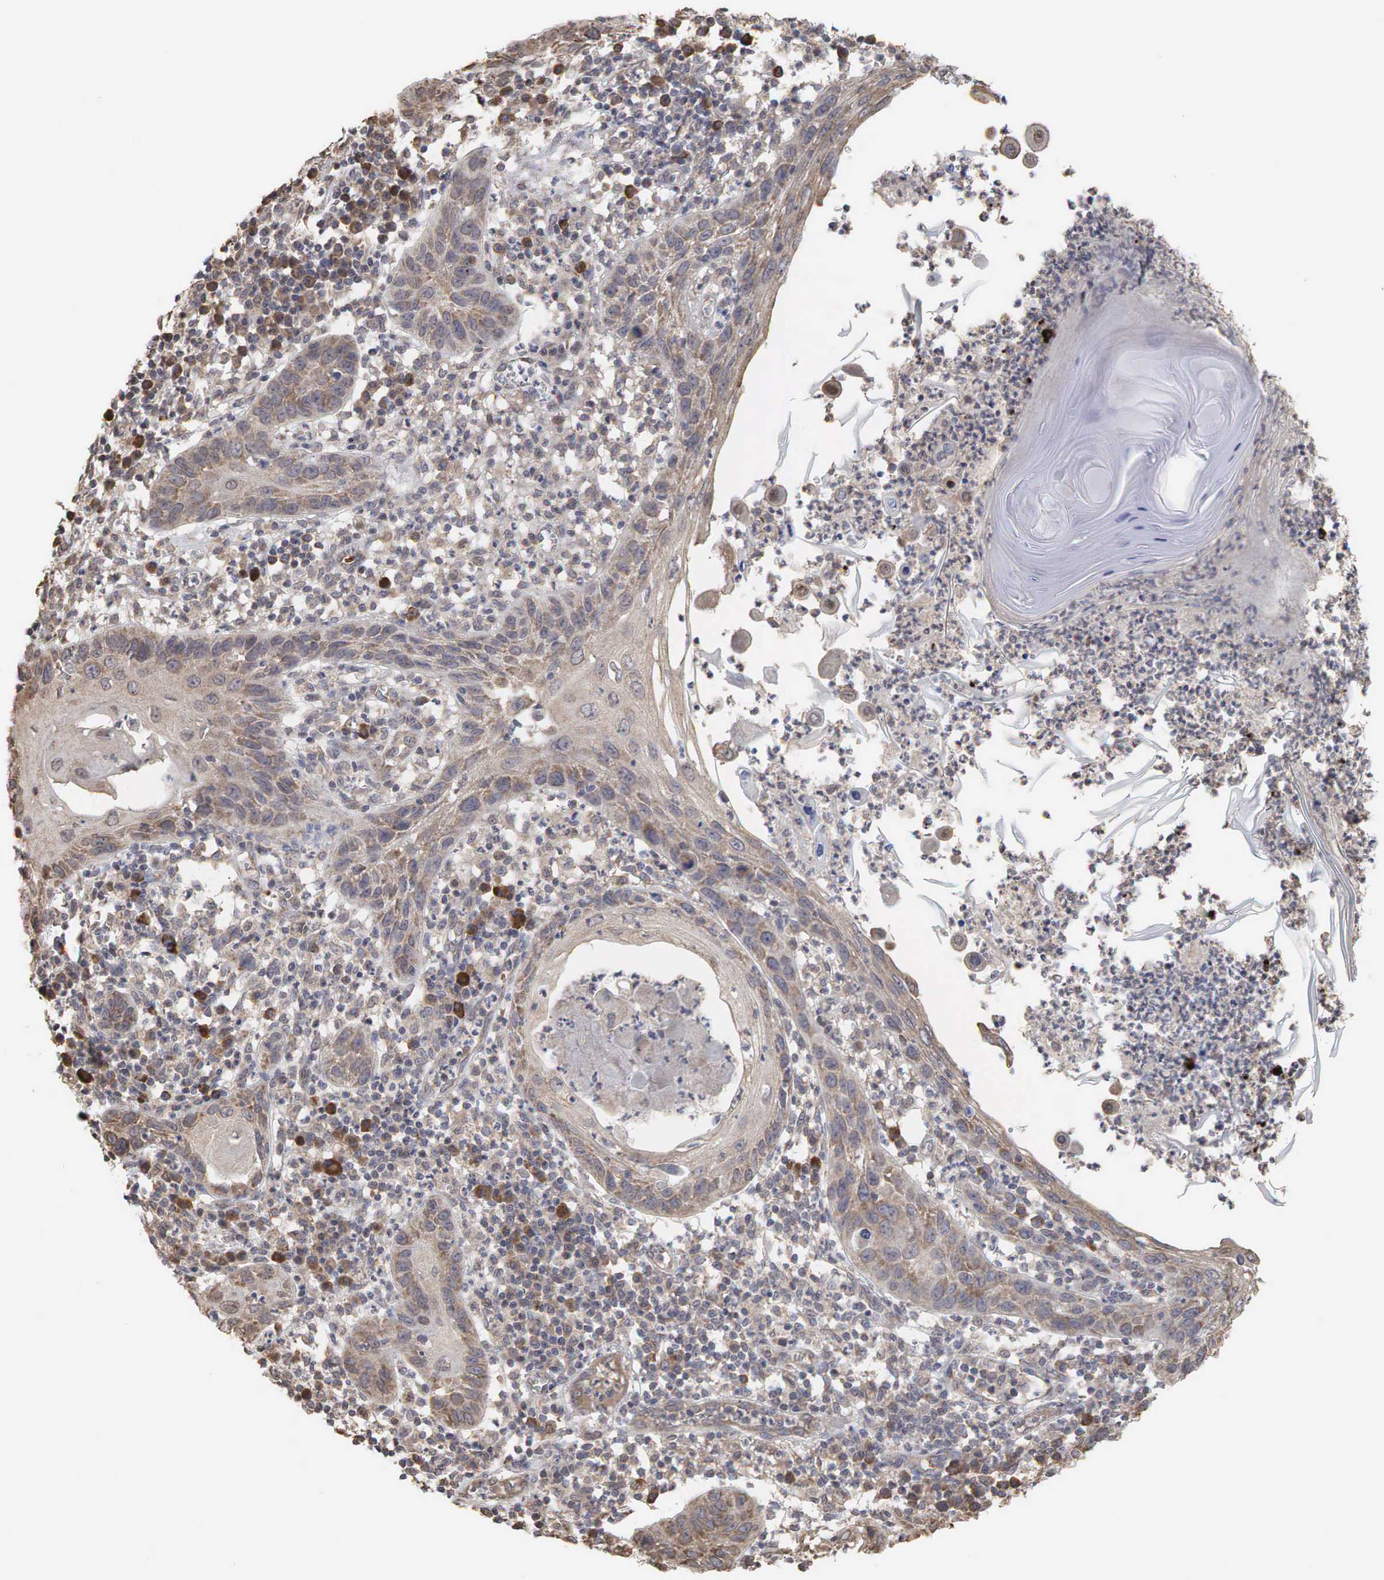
{"staining": {"intensity": "weak", "quantity": ">75%", "location": "cytoplasmic/membranous"}, "tissue": "skin cancer", "cell_type": "Tumor cells", "image_type": "cancer", "snomed": [{"axis": "morphology", "description": "Squamous cell carcinoma, NOS"}, {"axis": "topography", "description": "Skin"}], "caption": "Immunohistochemistry staining of skin cancer (squamous cell carcinoma), which demonstrates low levels of weak cytoplasmic/membranous staining in approximately >75% of tumor cells indicating weak cytoplasmic/membranous protein staining. The staining was performed using DAB (3,3'-diaminobenzidine) (brown) for protein detection and nuclei were counterstained in hematoxylin (blue).", "gene": "PABPC5", "patient": {"sex": "female", "age": 74}}